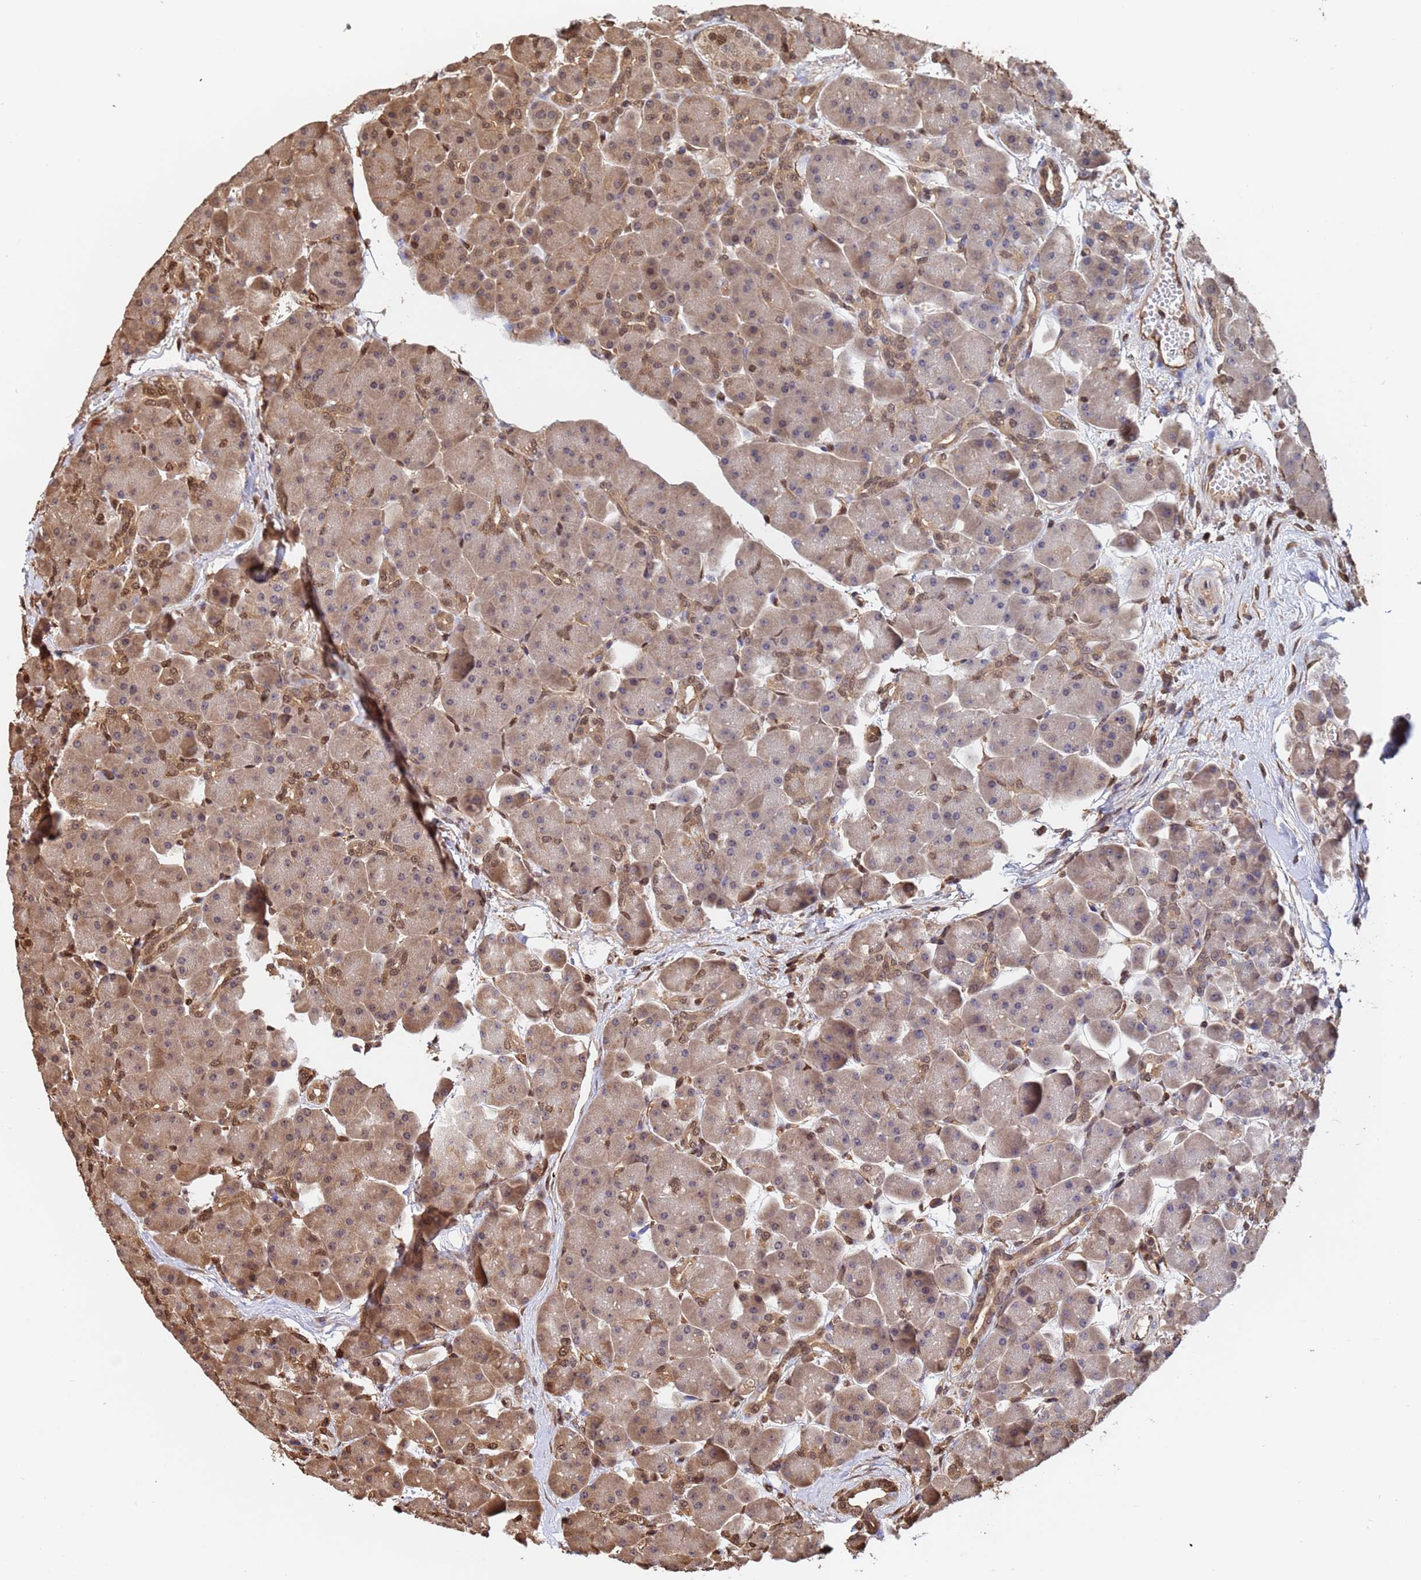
{"staining": {"intensity": "moderate", "quantity": "25%-75%", "location": "cytoplasmic/membranous"}, "tissue": "pancreas", "cell_type": "Exocrine glandular cells", "image_type": "normal", "snomed": [{"axis": "morphology", "description": "Normal tissue, NOS"}, {"axis": "topography", "description": "Pancreas"}], "caption": "Protein expression analysis of benign human pancreas reveals moderate cytoplasmic/membranous staining in approximately 25%-75% of exocrine glandular cells. (Brightfield microscopy of DAB IHC at high magnification).", "gene": "SUMO2", "patient": {"sex": "male", "age": 66}}